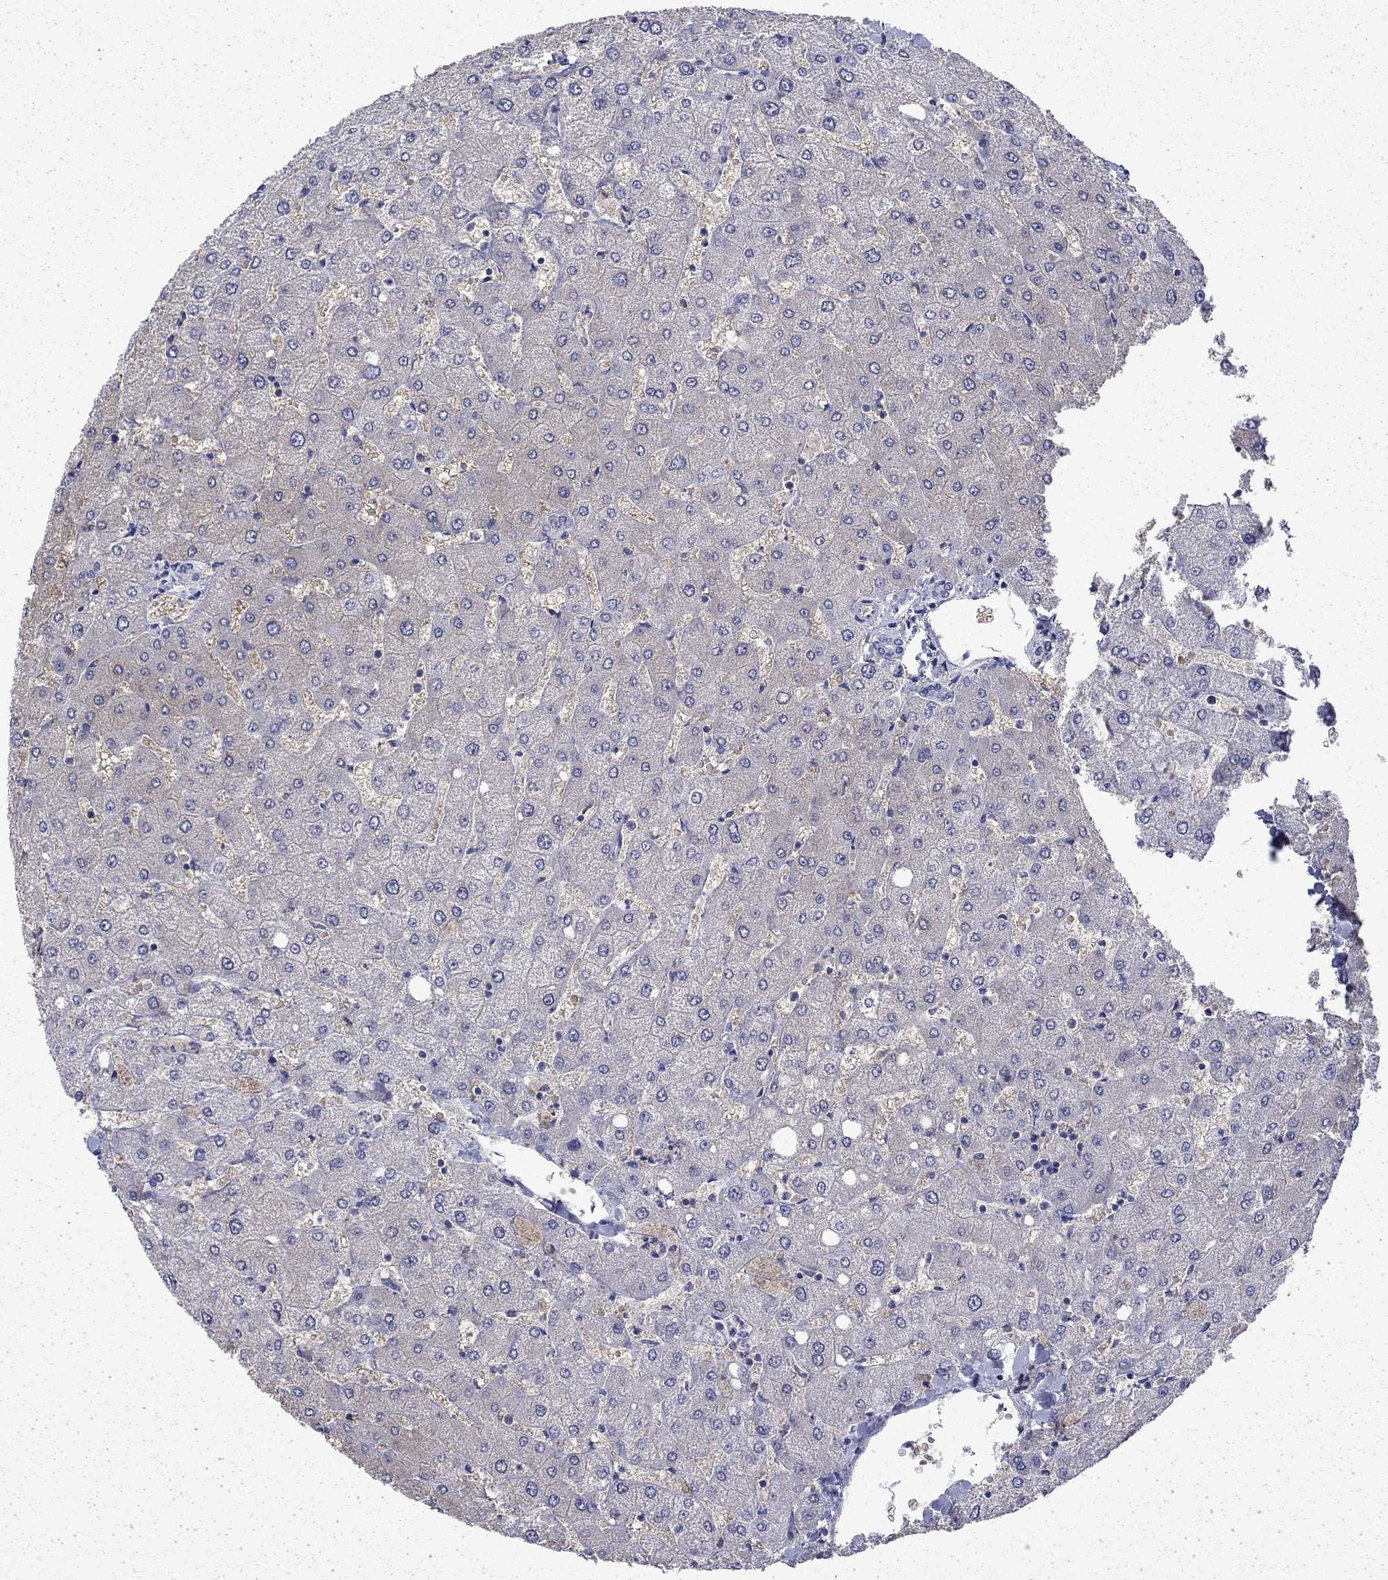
{"staining": {"intensity": "negative", "quantity": "none", "location": "none"}, "tissue": "liver", "cell_type": "Cholangiocytes", "image_type": "normal", "snomed": [{"axis": "morphology", "description": "Normal tissue, NOS"}, {"axis": "topography", "description": "Liver"}], "caption": "IHC of unremarkable liver exhibits no staining in cholangiocytes.", "gene": "ENPP6", "patient": {"sex": "female", "age": 54}}